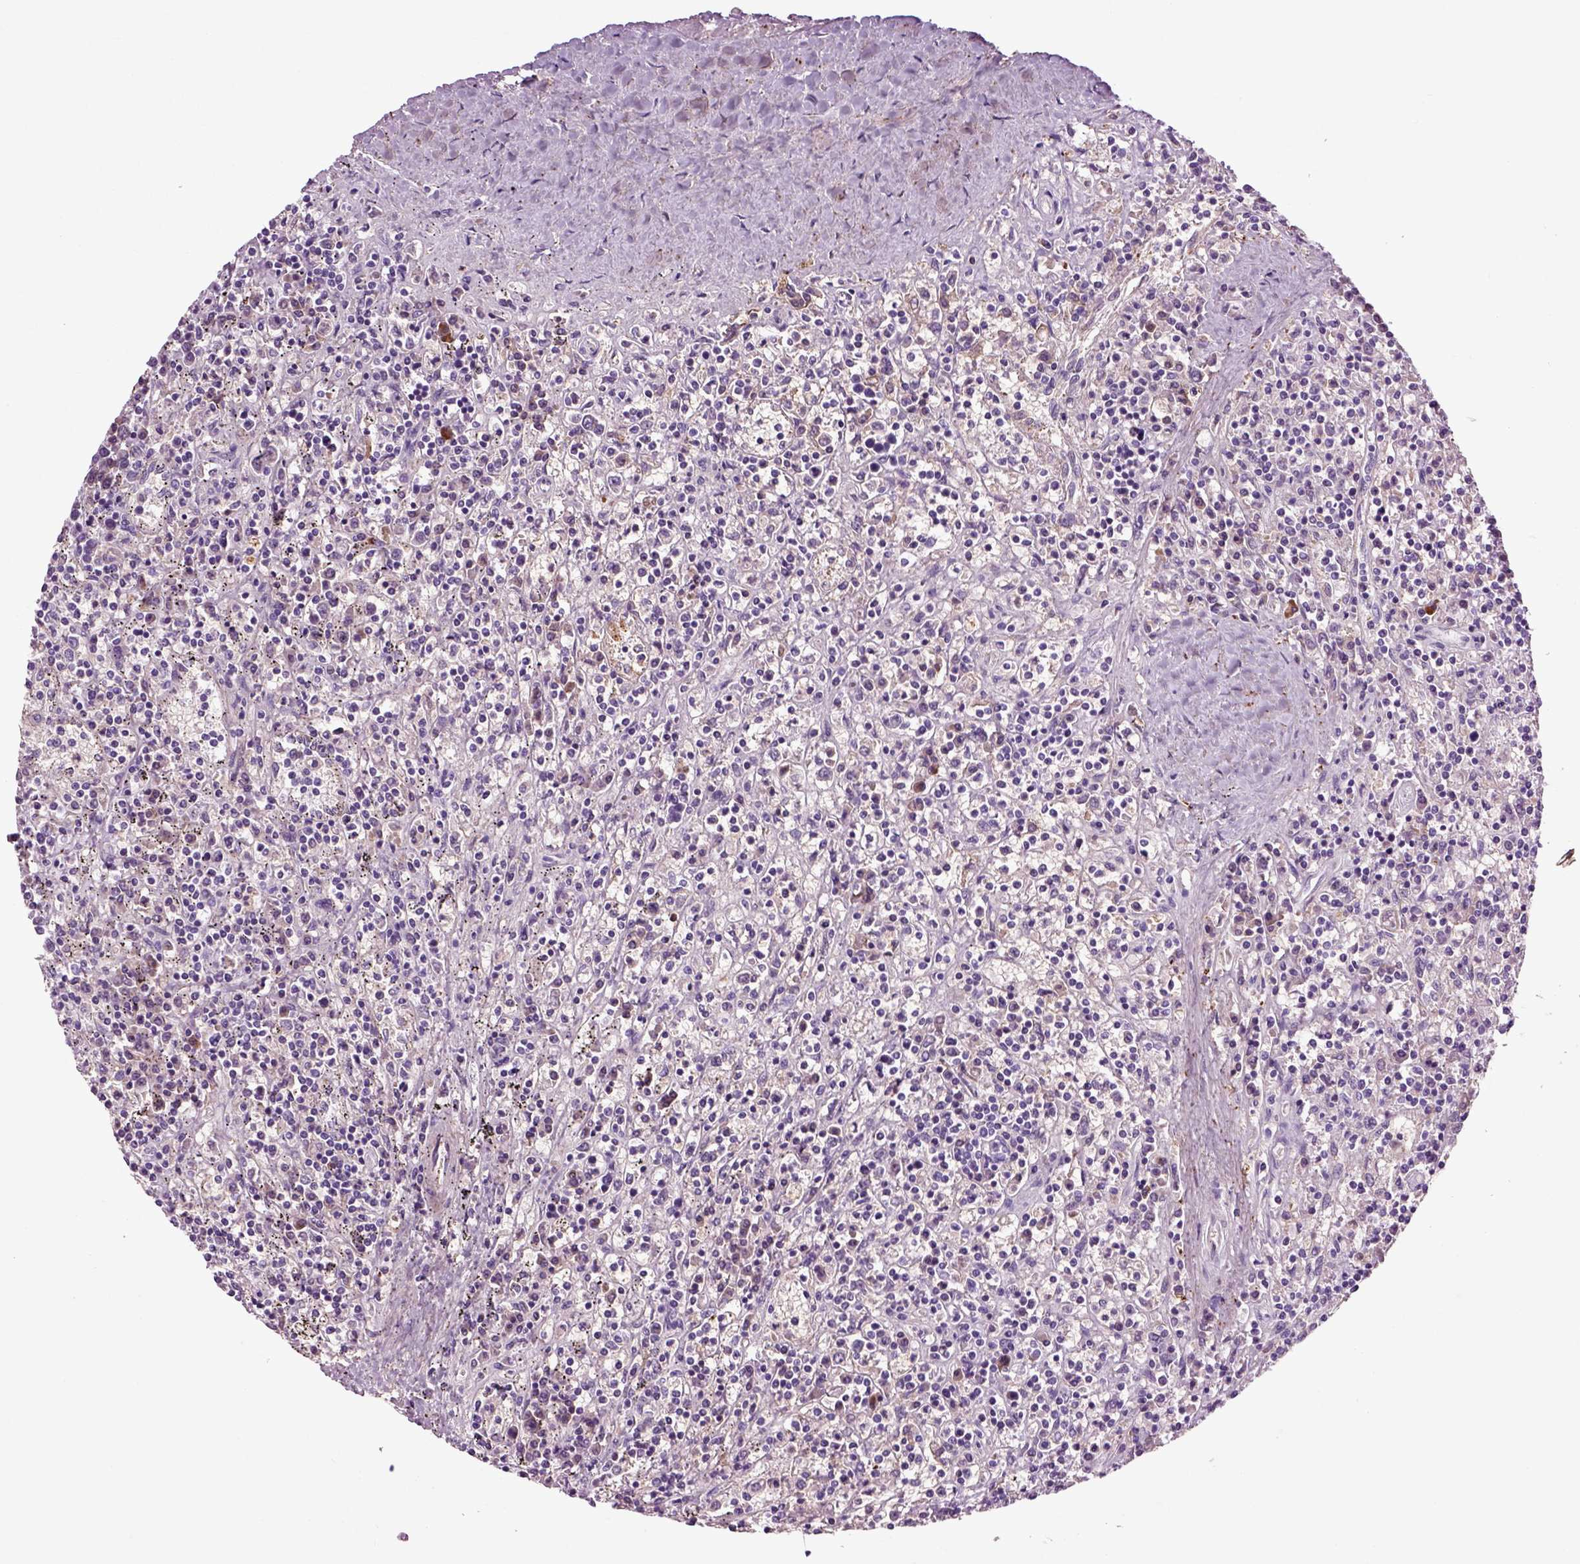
{"staining": {"intensity": "negative", "quantity": "none", "location": "none"}, "tissue": "lymphoma", "cell_type": "Tumor cells", "image_type": "cancer", "snomed": [{"axis": "morphology", "description": "Malignant lymphoma, non-Hodgkin's type, Low grade"}, {"axis": "topography", "description": "Spleen"}], "caption": "This histopathology image is of malignant lymphoma, non-Hodgkin's type (low-grade) stained with immunohistochemistry to label a protein in brown with the nuclei are counter-stained blue. There is no expression in tumor cells. (Brightfield microscopy of DAB immunohistochemistry (IHC) at high magnification).", "gene": "SPON1", "patient": {"sex": "male", "age": 62}}